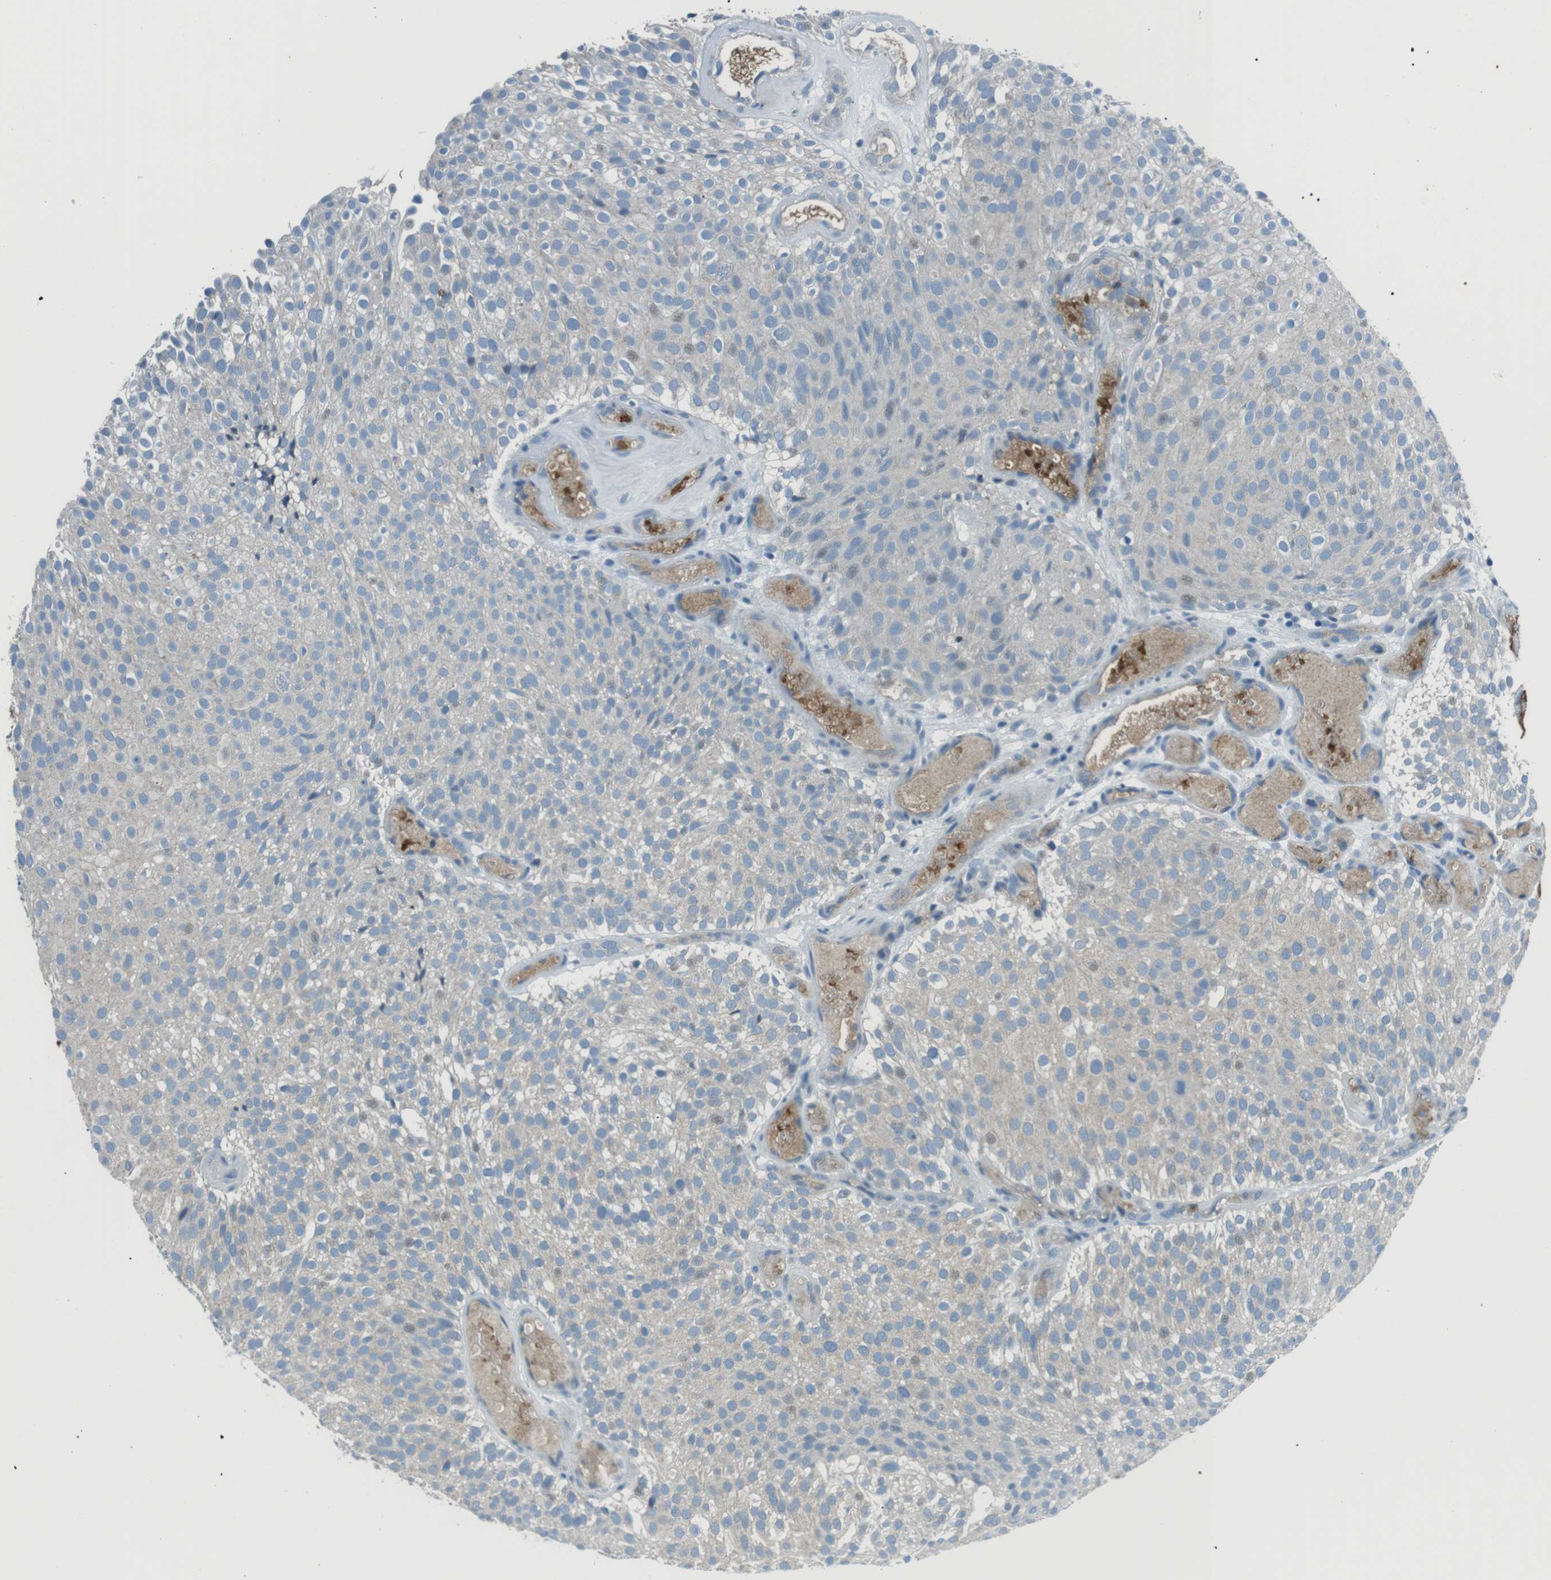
{"staining": {"intensity": "negative", "quantity": "none", "location": "none"}, "tissue": "urothelial cancer", "cell_type": "Tumor cells", "image_type": "cancer", "snomed": [{"axis": "morphology", "description": "Urothelial carcinoma, Low grade"}, {"axis": "topography", "description": "Urinary bladder"}], "caption": "Tumor cells are negative for protein expression in human low-grade urothelial carcinoma.", "gene": "ST6GAL1", "patient": {"sex": "male", "age": 78}}